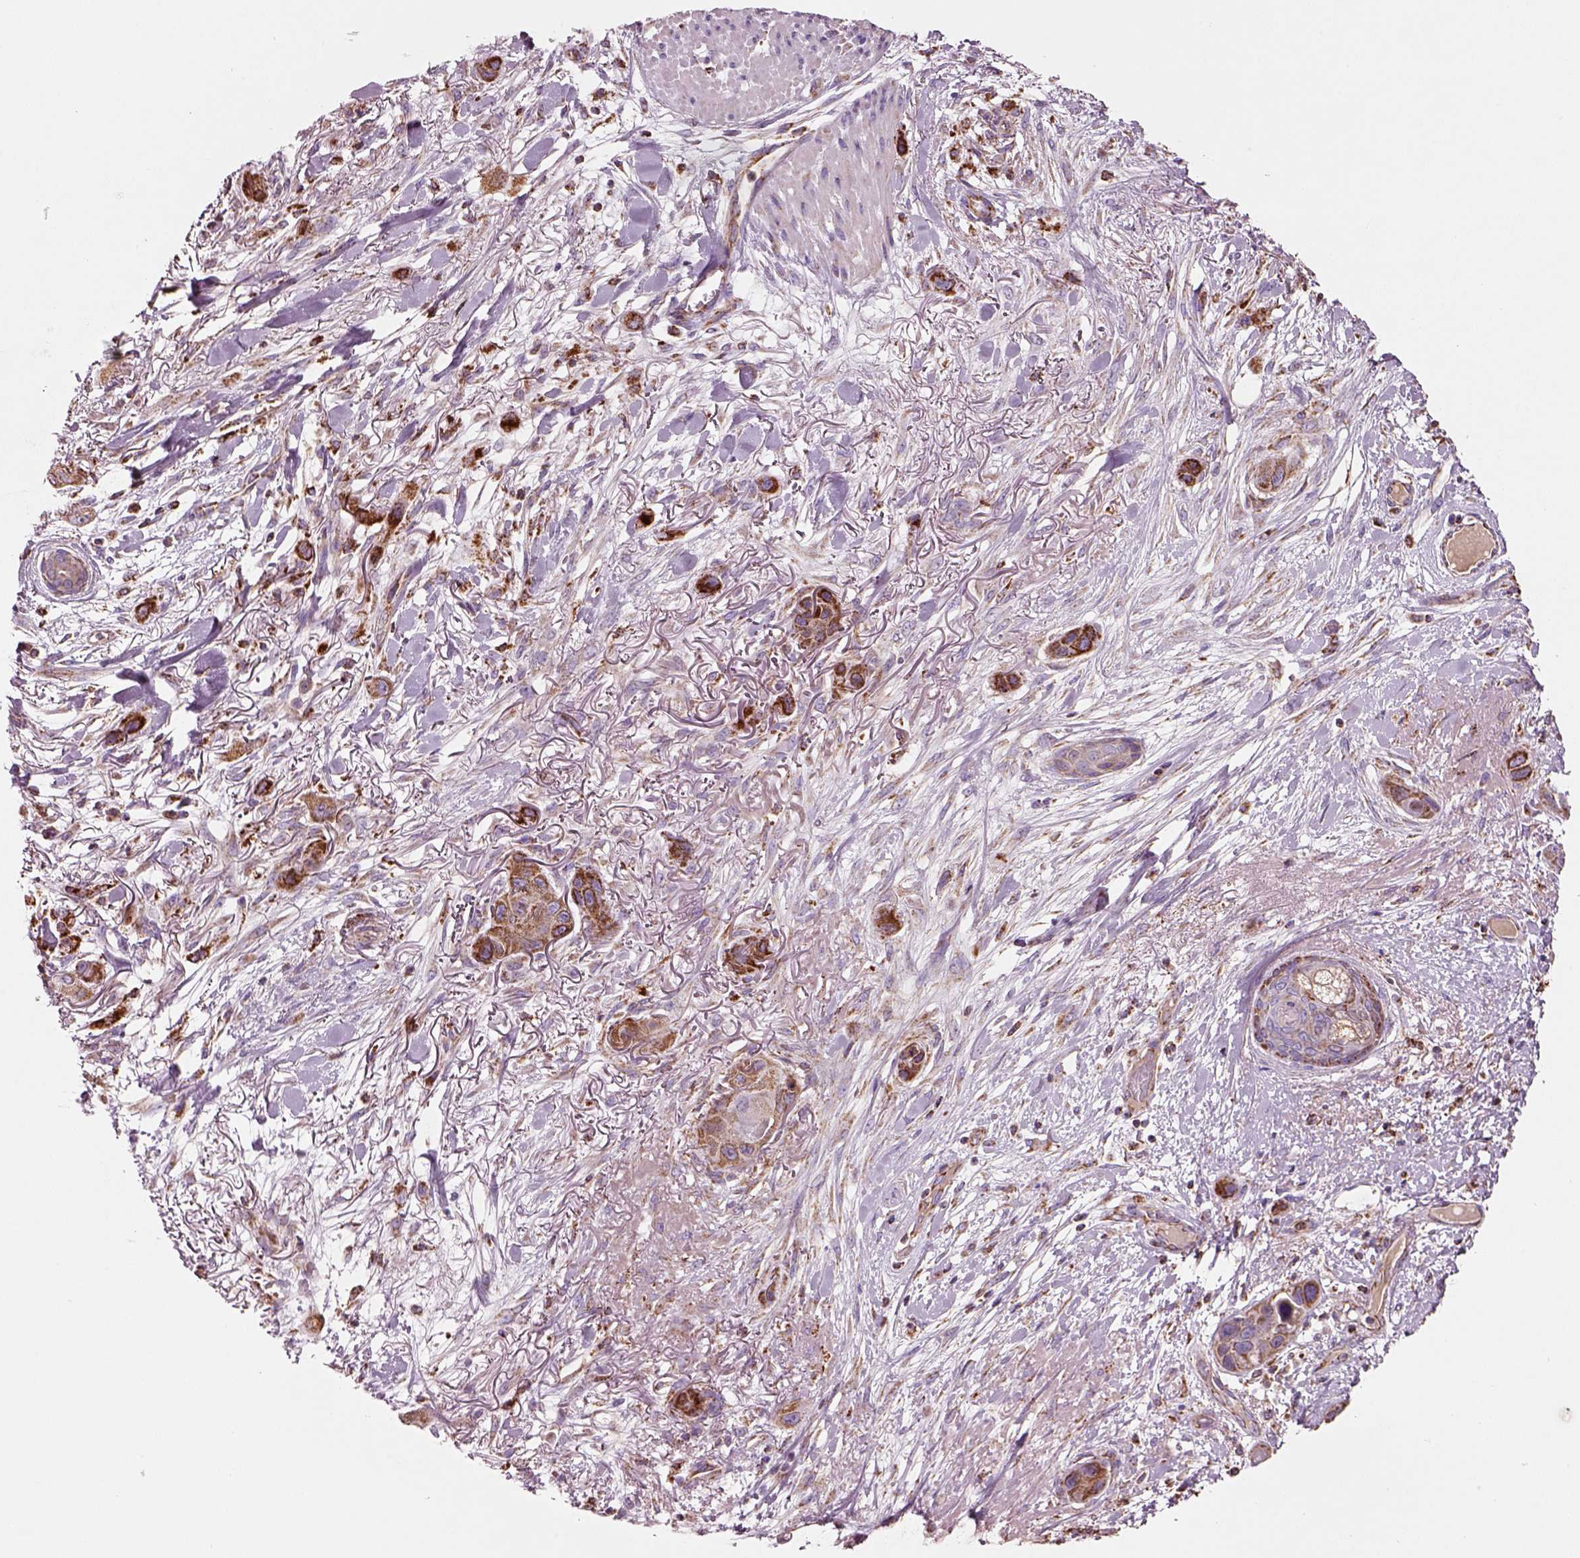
{"staining": {"intensity": "strong", "quantity": ">75%", "location": "cytoplasmic/membranous"}, "tissue": "skin cancer", "cell_type": "Tumor cells", "image_type": "cancer", "snomed": [{"axis": "morphology", "description": "Squamous cell carcinoma, NOS"}, {"axis": "topography", "description": "Skin"}], "caption": "Human squamous cell carcinoma (skin) stained for a protein (brown) demonstrates strong cytoplasmic/membranous positive positivity in about >75% of tumor cells.", "gene": "SLC25A24", "patient": {"sex": "male", "age": 79}}